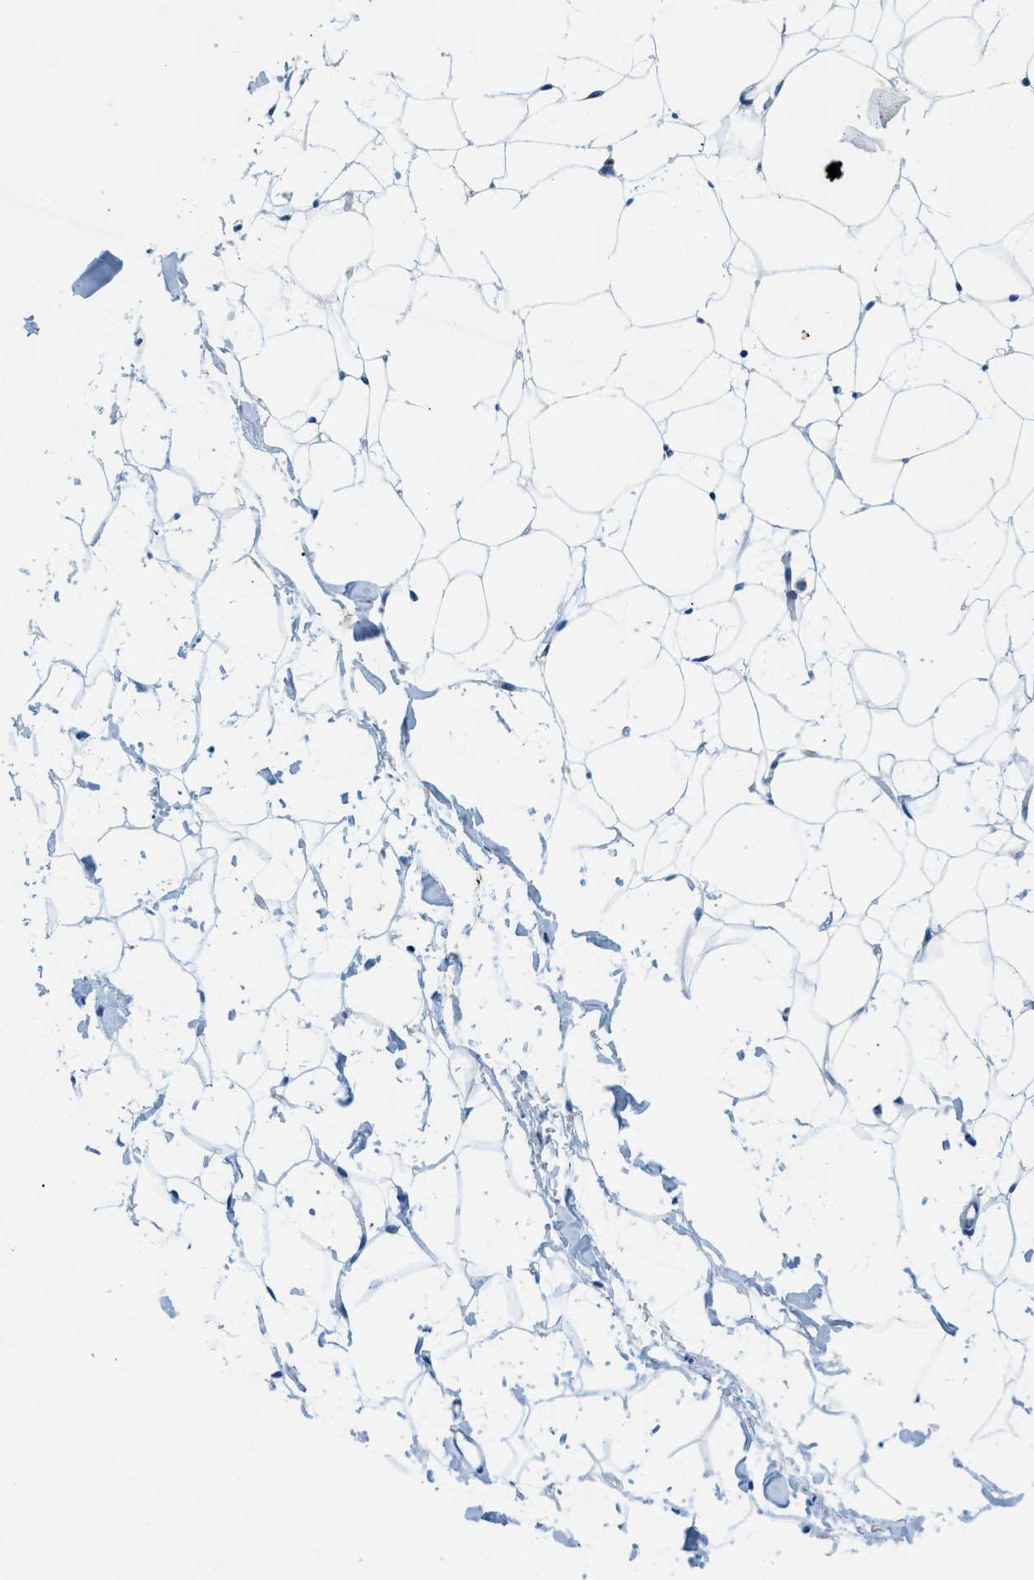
{"staining": {"intensity": "negative", "quantity": "none", "location": "none"}, "tissue": "adipose tissue", "cell_type": "Adipocytes", "image_type": "normal", "snomed": [{"axis": "morphology", "description": "Normal tissue, NOS"}, {"axis": "topography", "description": "Breast"}, {"axis": "topography", "description": "Soft tissue"}], "caption": "The image reveals no staining of adipocytes in unremarkable adipose tissue. (Brightfield microscopy of DAB immunohistochemistry at high magnification).", "gene": "ZDHHC13", "patient": {"sex": "female", "age": 75}}